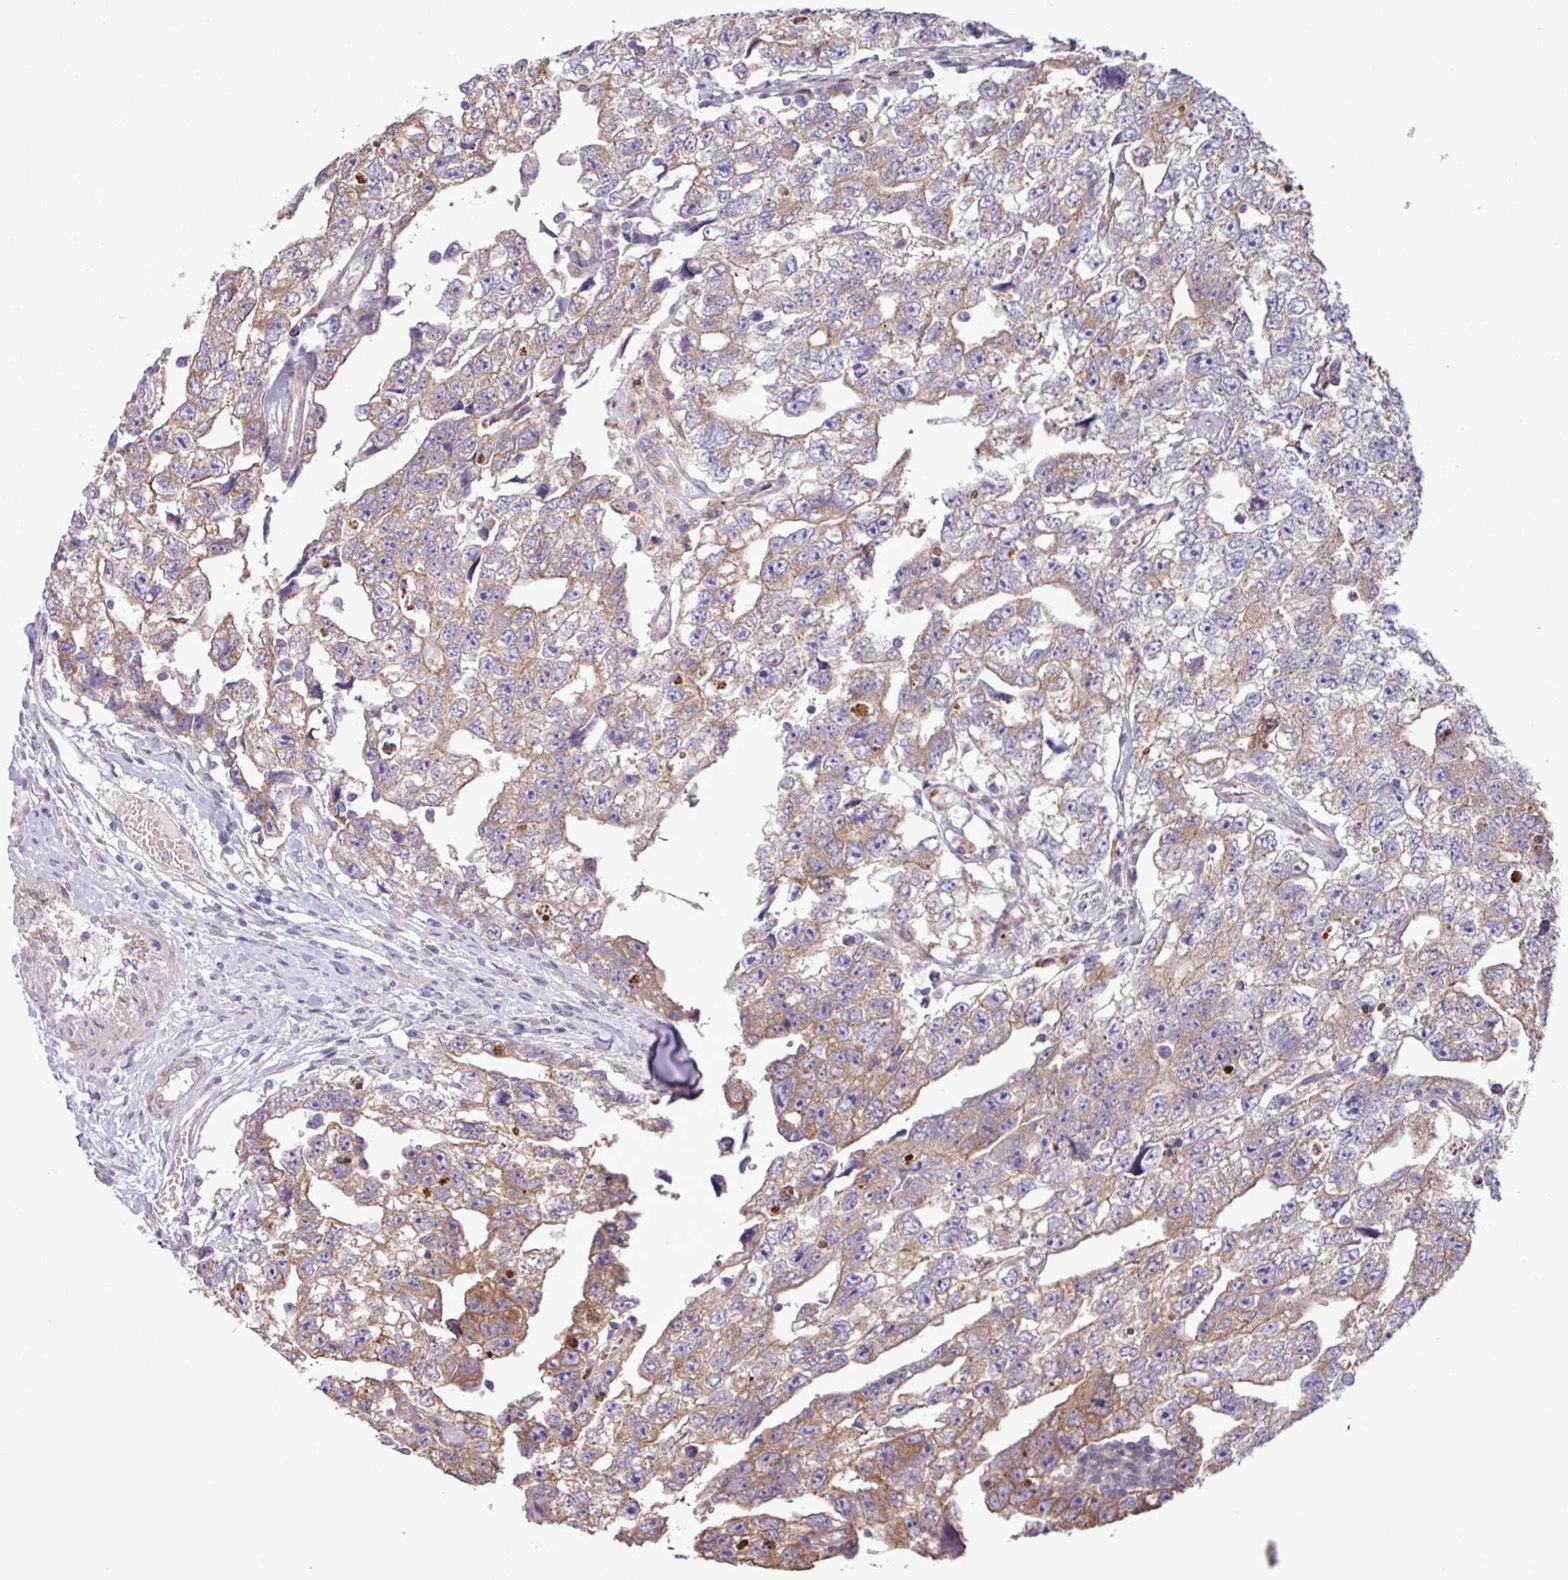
{"staining": {"intensity": "weak", "quantity": "25%-75%", "location": "cytoplasmic/membranous"}, "tissue": "testis cancer", "cell_type": "Tumor cells", "image_type": "cancer", "snomed": [{"axis": "morphology", "description": "Carcinoma, Embryonal, NOS"}, {"axis": "topography", "description": "Testis"}], "caption": "Embryonal carcinoma (testis) stained with immunohistochemistry (IHC) exhibits weak cytoplasmic/membranous expression in about 25%-75% of tumor cells. Using DAB (brown) and hematoxylin (blue) stains, captured at high magnification using brightfield microscopy.", "gene": "PDPR", "patient": {"sex": "male", "age": 22}}